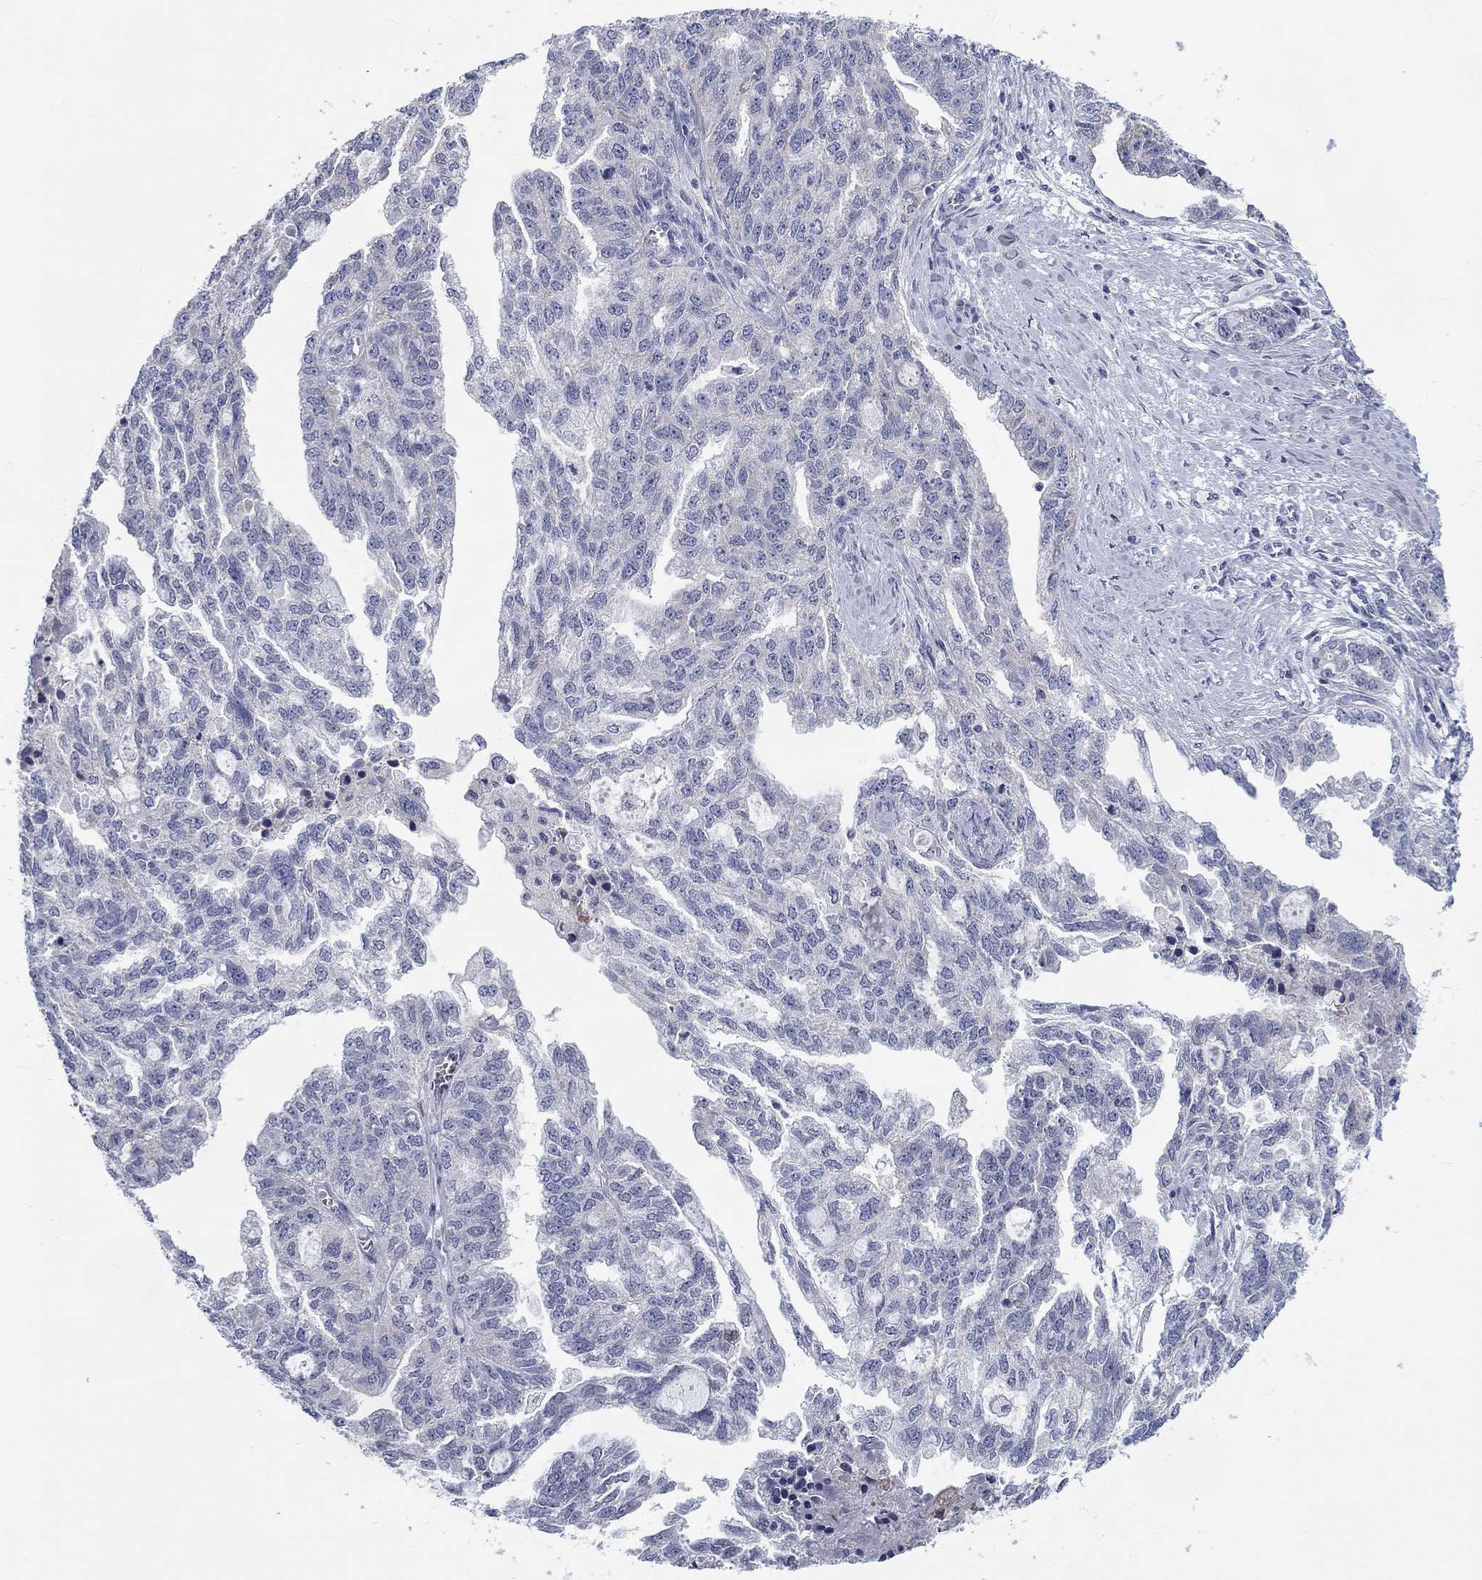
{"staining": {"intensity": "negative", "quantity": "none", "location": "none"}, "tissue": "ovarian cancer", "cell_type": "Tumor cells", "image_type": "cancer", "snomed": [{"axis": "morphology", "description": "Cystadenocarcinoma, serous, NOS"}, {"axis": "topography", "description": "Ovary"}], "caption": "A photomicrograph of human serous cystadenocarcinoma (ovarian) is negative for staining in tumor cells.", "gene": "CALB1", "patient": {"sex": "female", "age": 51}}